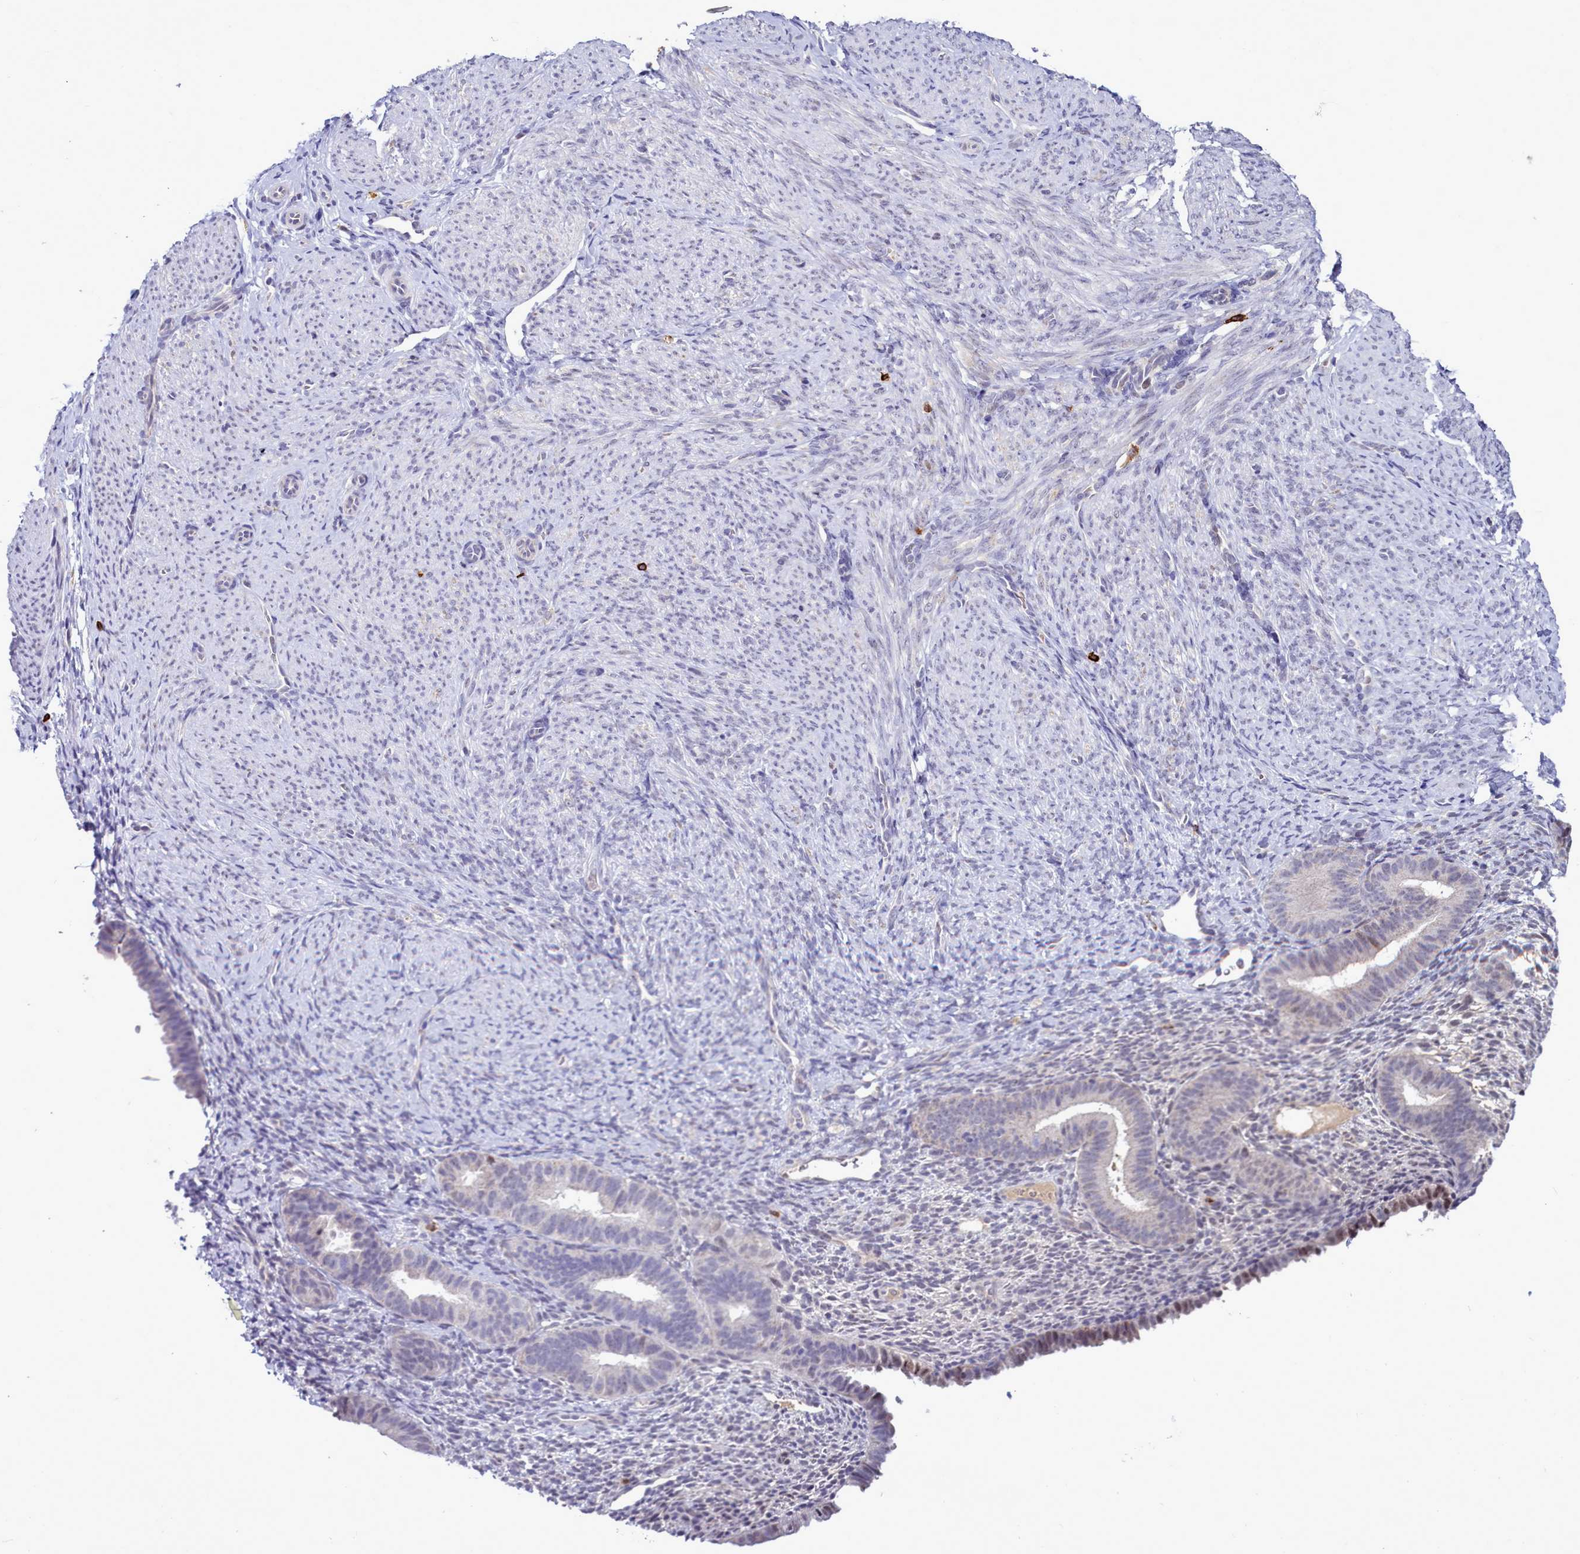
{"staining": {"intensity": "weak", "quantity": "25%-75%", "location": "nuclear"}, "tissue": "endometrium", "cell_type": "Cells in endometrial stroma", "image_type": "normal", "snomed": [{"axis": "morphology", "description": "Normal tissue, NOS"}, {"axis": "topography", "description": "Endometrium"}], "caption": "A low amount of weak nuclear positivity is identified in about 25%-75% of cells in endometrial stroma in unremarkable endometrium. (brown staining indicates protein expression, while blue staining denotes nuclei).", "gene": "POM121L2", "patient": {"sex": "female", "age": 65}}